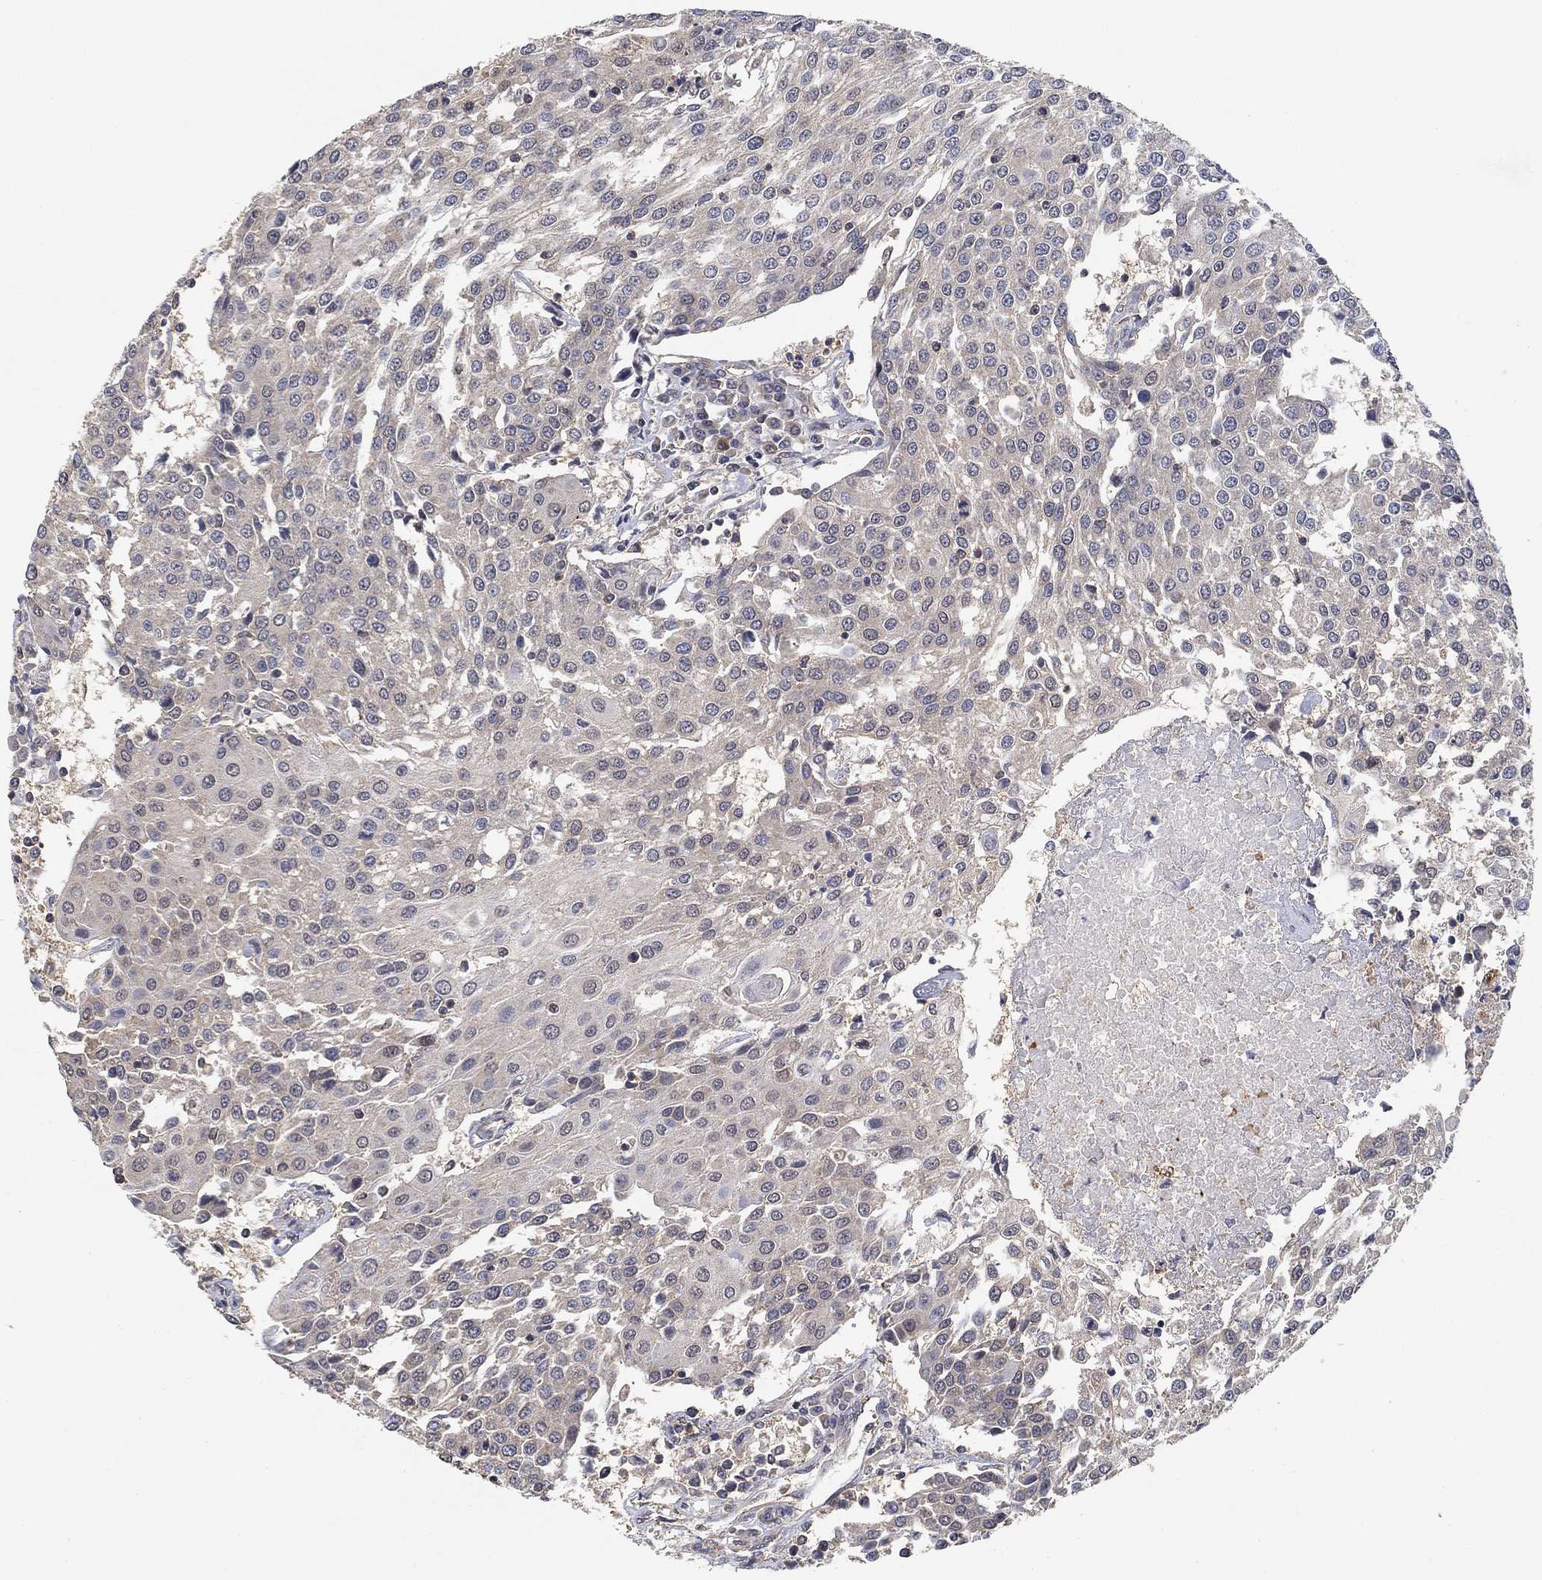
{"staining": {"intensity": "negative", "quantity": "none", "location": "none"}, "tissue": "urothelial cancer", "cell_type": "Tumor cells", "image_type": "cancer", "snomed": [{"axis": "morphology", "description": "Urothelial carcinoma, High grade"}, {"axis": "topography", "description": "Urinary bladder"}], "caption": "Protein analysis of urothelial cancer displays no significant staining in tumor cells.", "gene": "CCDC43", "patient": {"sex": "female", "age": 85}}